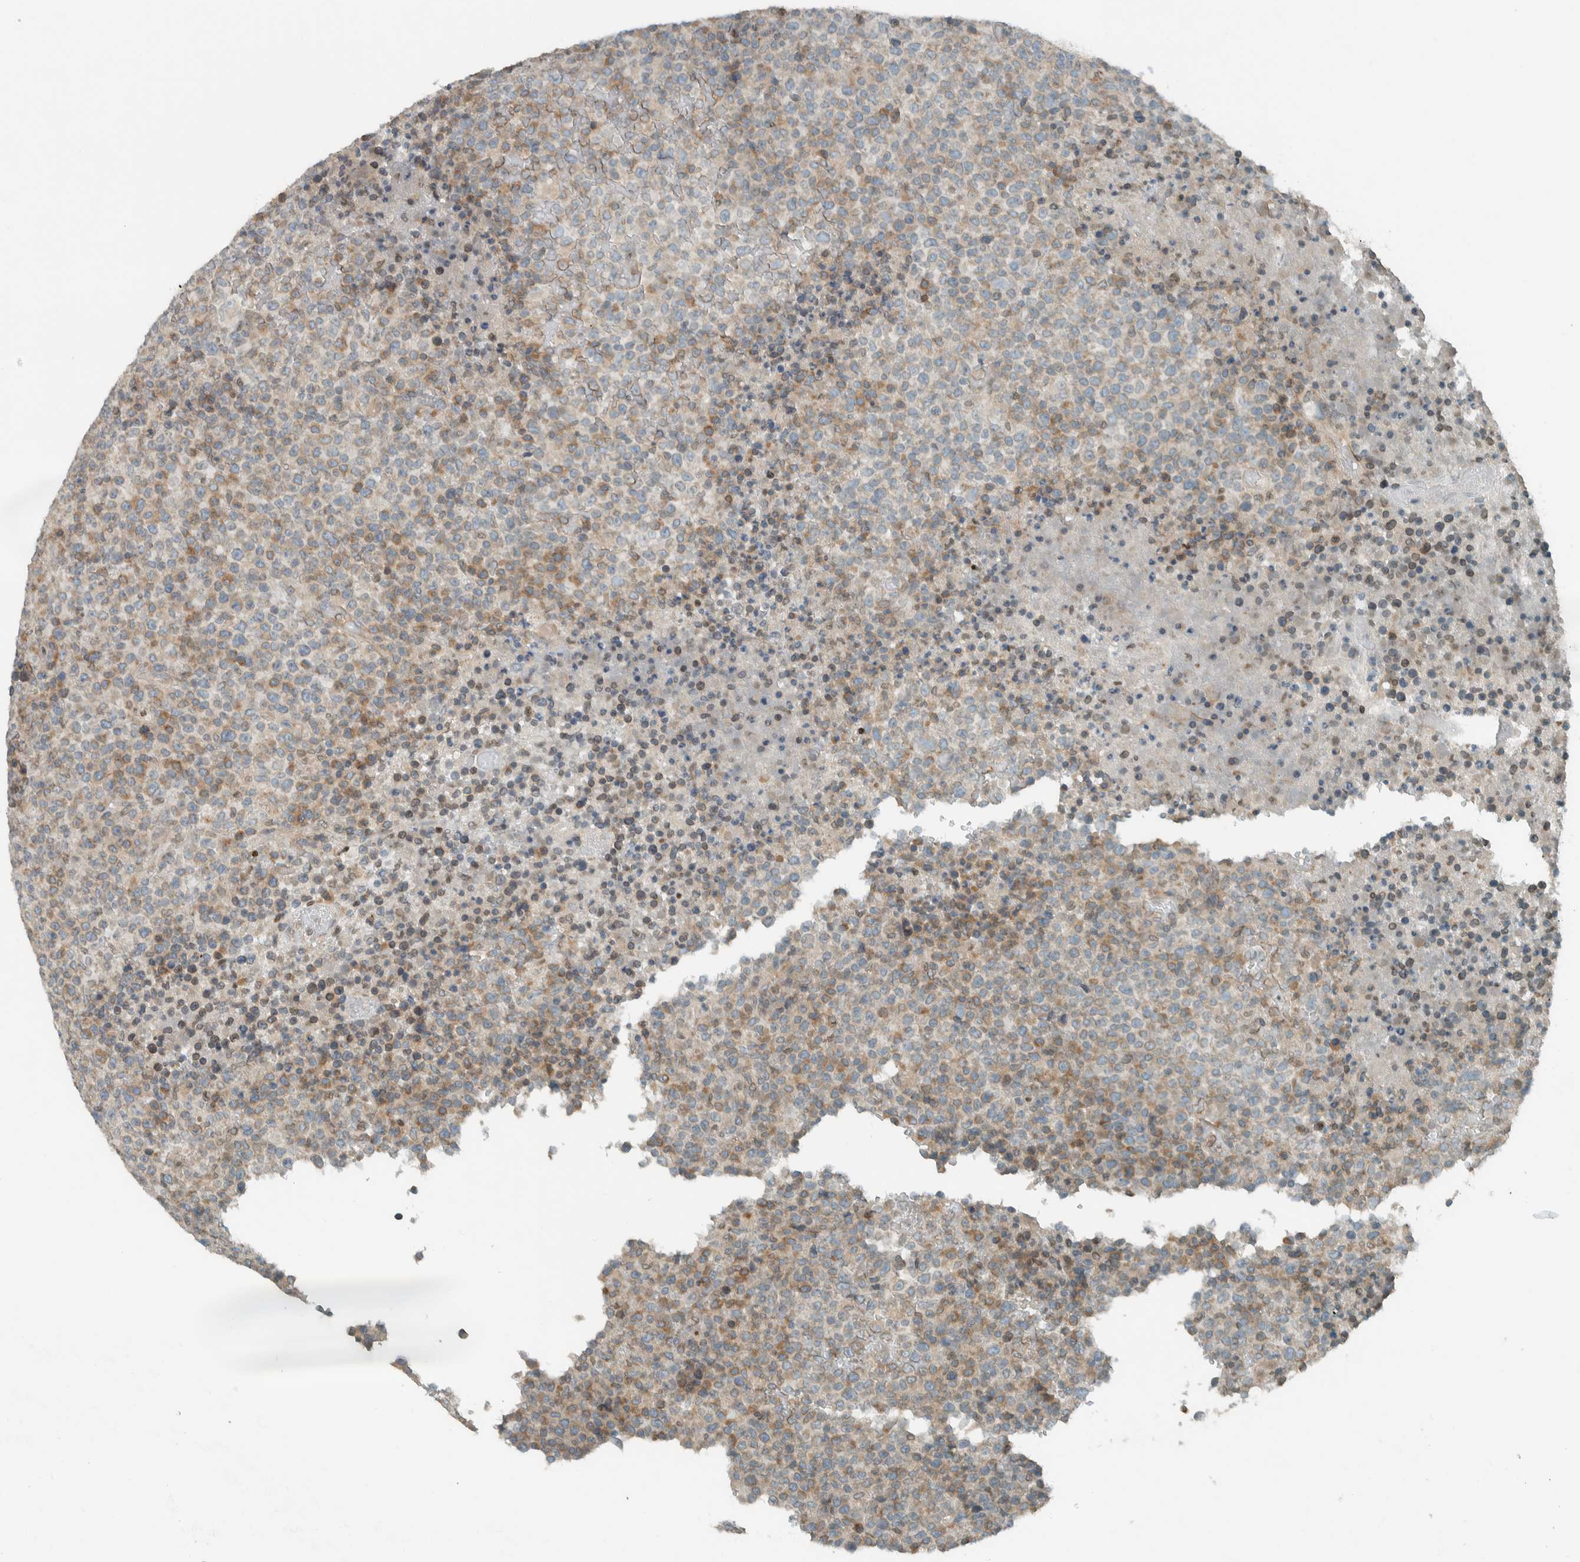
{"staining": {"intensity": "moderate", "quantity": "<25%", "location": "cytoplasmic/membranous"}, "tissue": "lymphoma", "cell_type": "Tumor cells", "image_type": "cancer", "snomed": [{"axis": "morphology", "description": "Malignant lymphoma, non-Hodgkin's type, High grade"}, {"axis": "topography", "description": "Lymph node"}], "caption": "Malignant lymphoma, non-Hodgkin's type (high-grade) stained with immunohistochemistry reveals moderate cytoplasmic/membranous expression in about <25% of tumor cells. (DAB (3,3'-diaminobenzidine) IHC, brown staining for protein, blue staining for nuclei).", "gene": "SEL1L", "patient": {"sex": "male", "age": 13}}